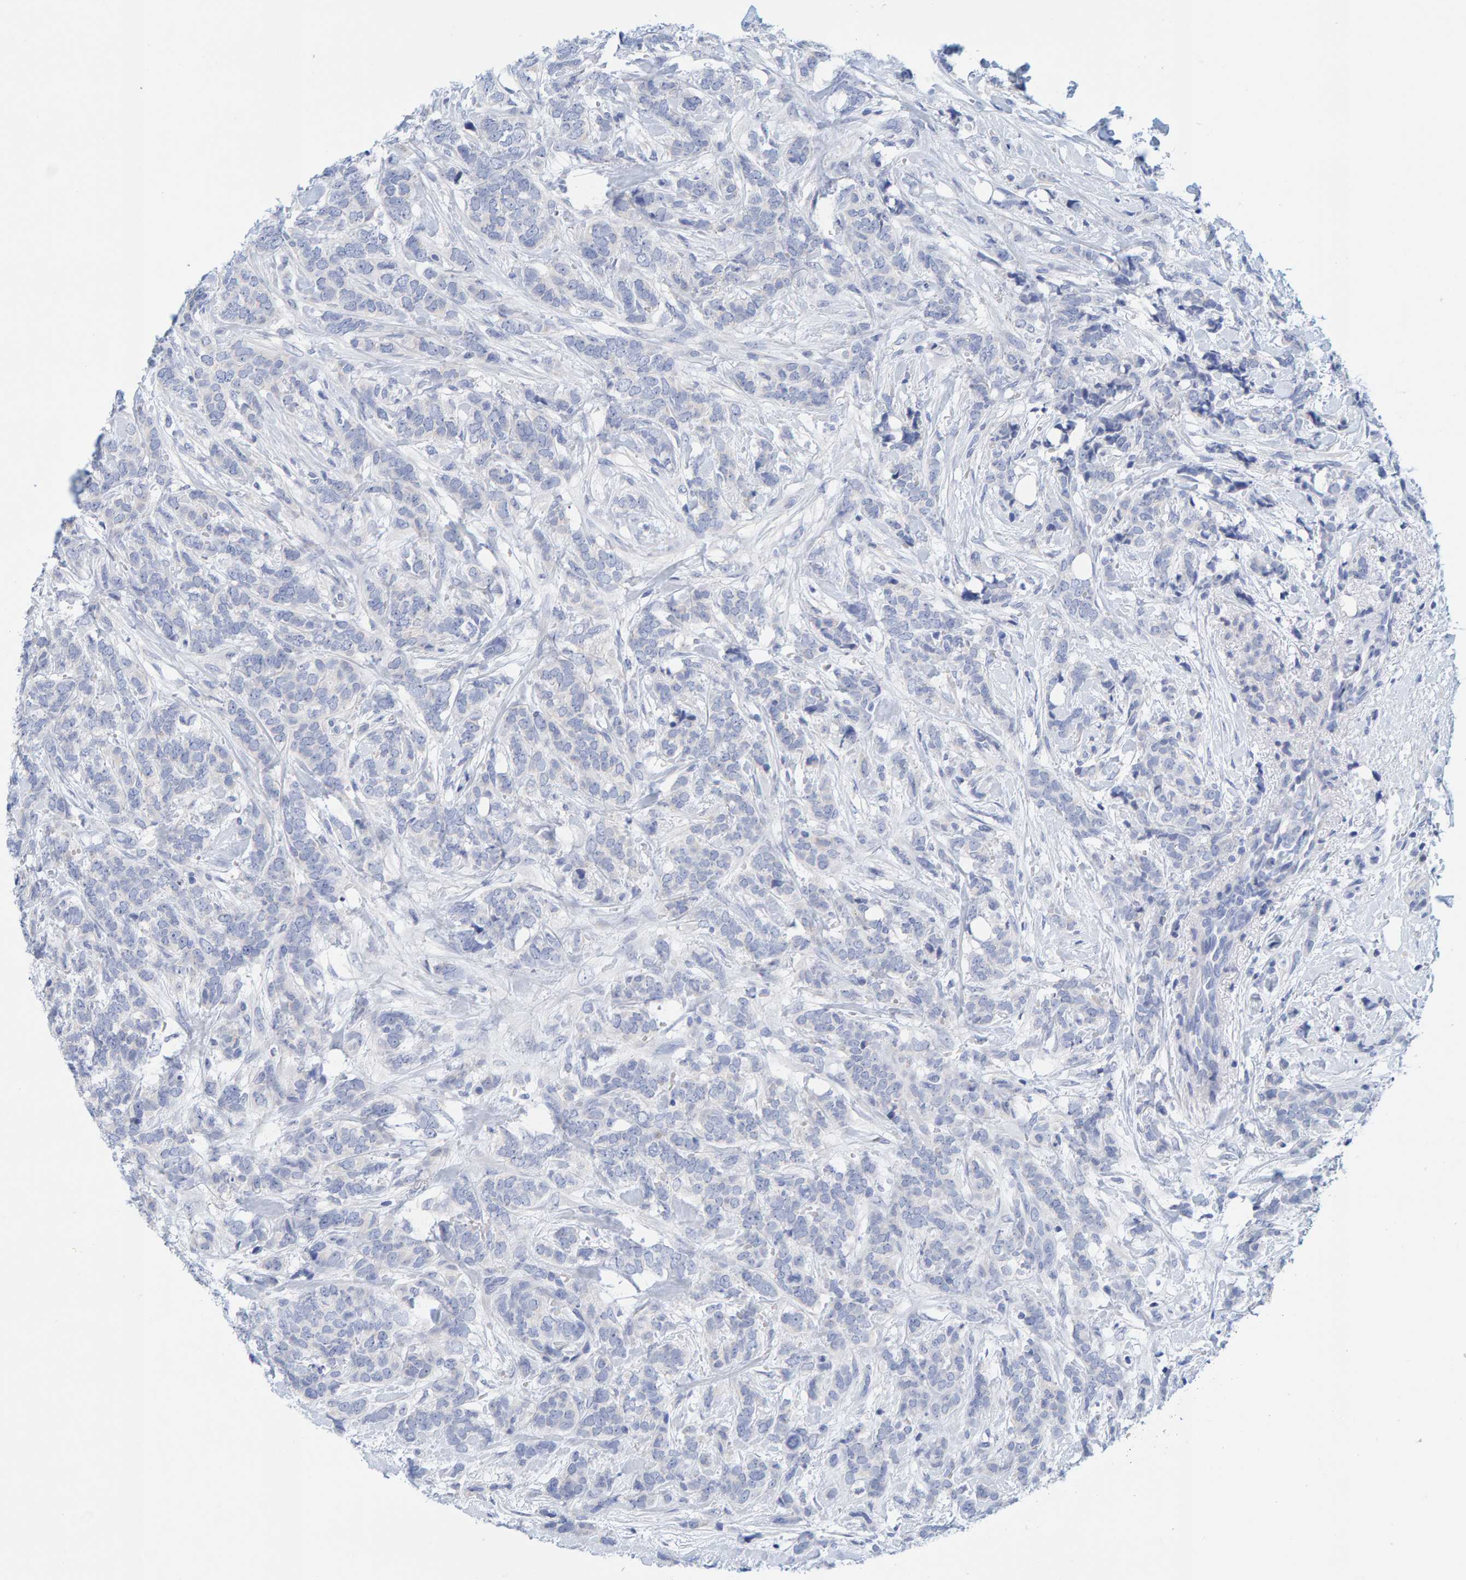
{"staining": {"intensity": "negative", "quantity": "none", "location": "none"}, "tissue": "breast cancer", "cell_type": "Tumor cells", "image_type": "cancer", "snomed": [{"axis": "morphology", "description": "Lobular carcinoma"}, {"axis": "topography", "description": "Skin"}, {"axis": "topography", "description": "Breast"}], "caption": "Immunohistochemistry (IHC) of human breast cancer (lobular carcinoma) shows no expression in tumor cells. The staining was performed using DAB to visualize the protein expression in brown, while the nuclei were stained in blue with hematoxylin (Magnification: 20x).", "gene": "KLHL11", "patient": {"sex": "female", "age": 46}}